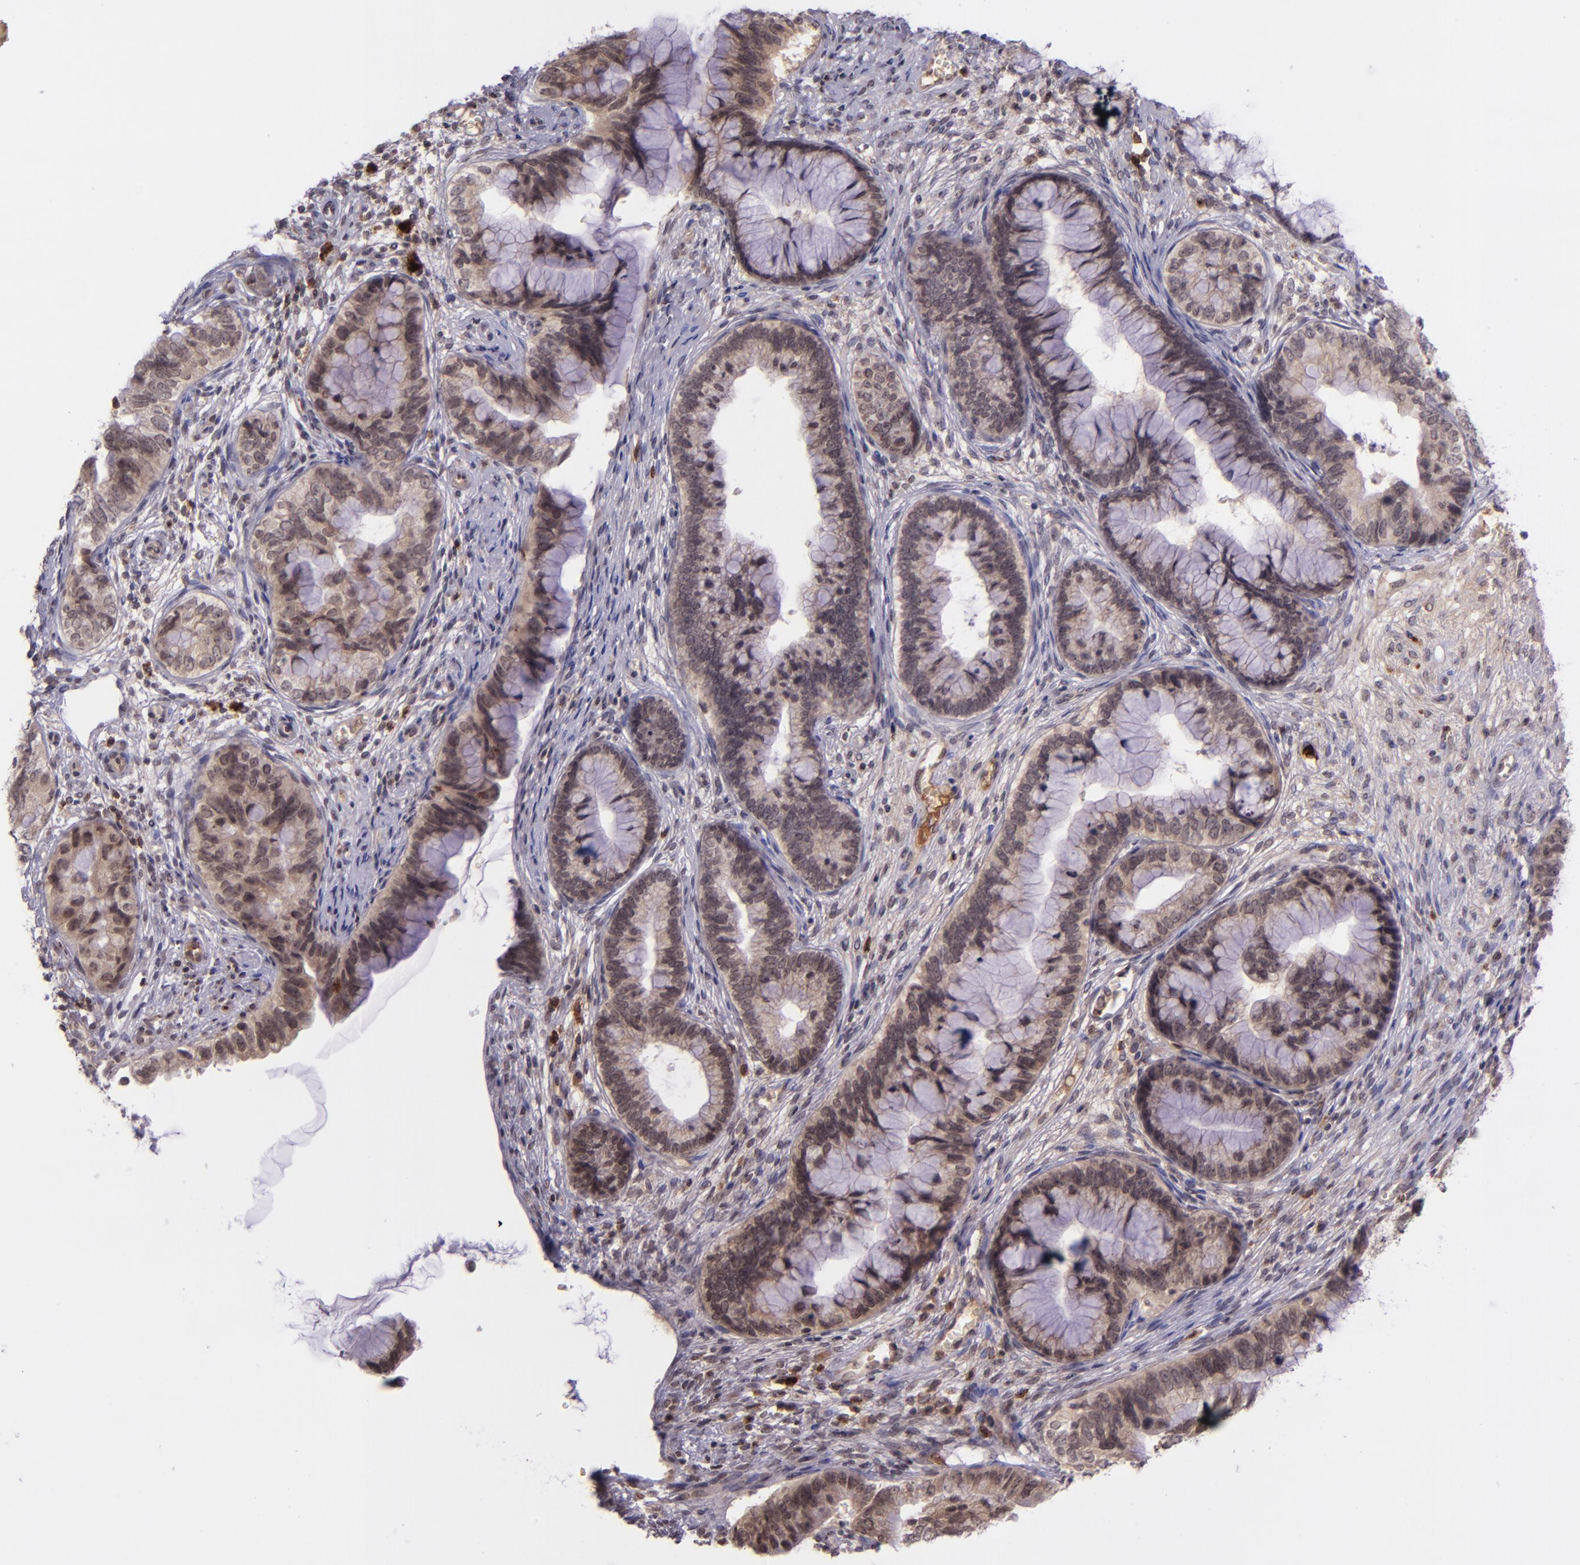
{"staining": {"intensity": "weak", "quantity": "25%-75%", "location": "cytoplasmic/membranous"}, "tissue": "cervical cancer", "cell_type": "Tumor cells", "image_type": "cancer", "snomed": [{"axis": "morphology", "description": "Adenocarcinoma, NOS"}, {"axis": "topography", "description": "Cervix"}], "caption": "About 25%-75% of tumor cells in cervical adenocarcinoma demonstrate weak cytoplasmic/membranous protein positivity as visualized by brown immunohistochemical staining.", "gene": "SELL", "patient": {"sex": "female", "age": 44}}